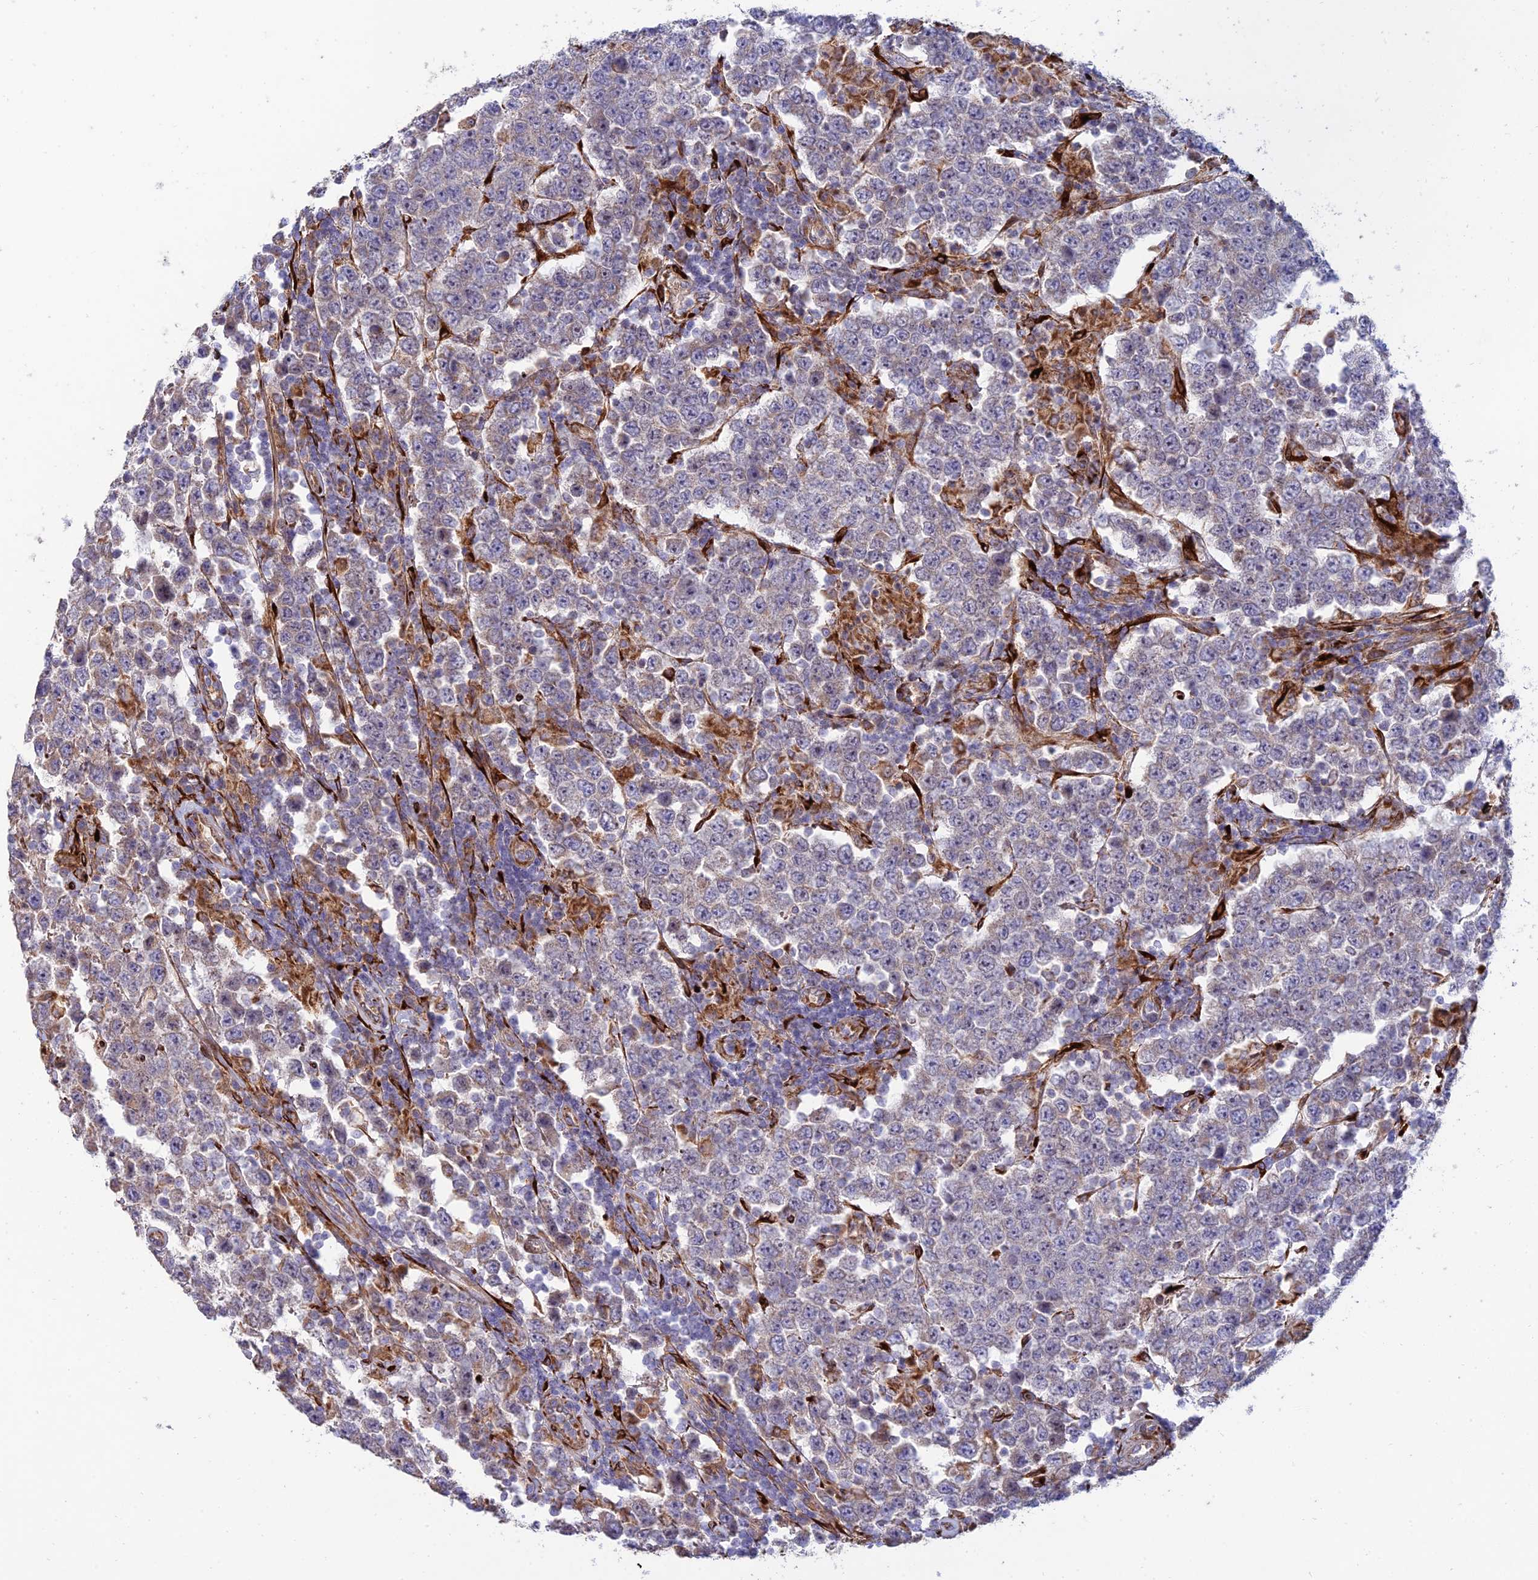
{"staining": {"intensity": "negative", "quantity": "none", "location": "none"}, "tissue": "testis cancer", "cell_type": "Tumor cells", "image_type": "cancer", "snomed": [{"axis": "morphology", "description": "Normal tissue, NOS"}, {"axis": "morphology", "description": "Urothelial carcinoma, High grade"}, {"axis": "morphology", "description": "Seminoma, NOS"}, {"axis": "morphology", "description": "Carcinoma, Embryonal, NOS"}, {"axis": "topography", "description": "Urinary bladder"}, {"axis": "topography", "description": "Testis"}], "caption": "The micrograph exhibits no staining of tumor cells in testis cancer (embryonal carcinoma).", "gene": "RCN3", "patient": {"sex": "male", "age": 41}}